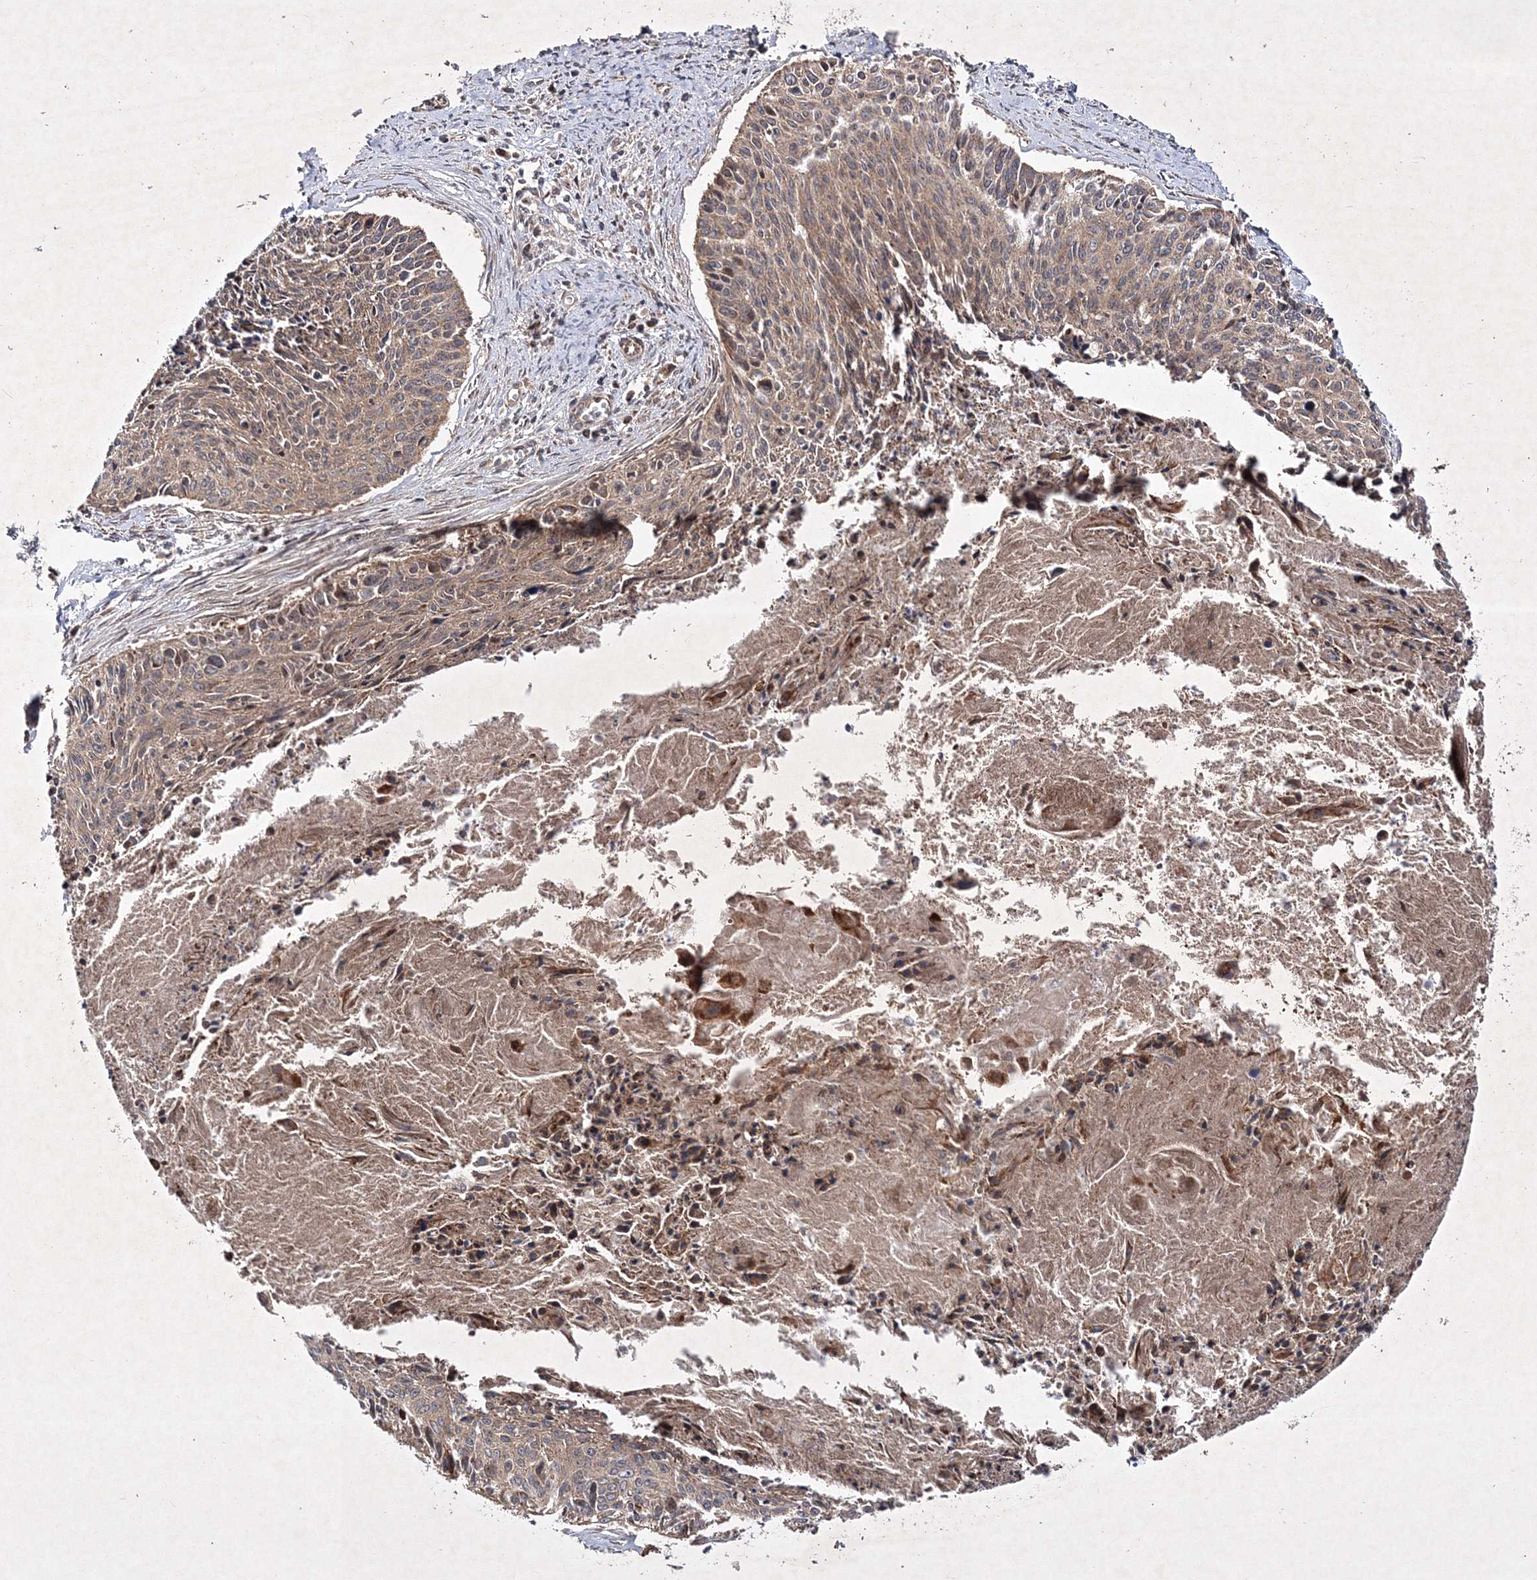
{"staining": {"intensity": "moderate", "quantity": ">75%", "location": "cytoplasmic/membranous"}, "tissue": "cervical cancer", "cell_type": "Tumor cells", "image_type": "cancer", "snomed": [{"axis": "morphology", "description": "Squamous cell carcinoma, NOS"}, {"axis": "topography", "description": "Cervix"}], "caption": "This micrograph demonstrates cervical cancer (squamous cell carcinoma) stained with IHC to label a protein in brown. The cytoplasmic/membranous of tumor cells show moderate positivity for the protein. Nuclei are counter-stained blue.", "gene": "SCRN3", "patient": {"sex": "female", "age": 55}}